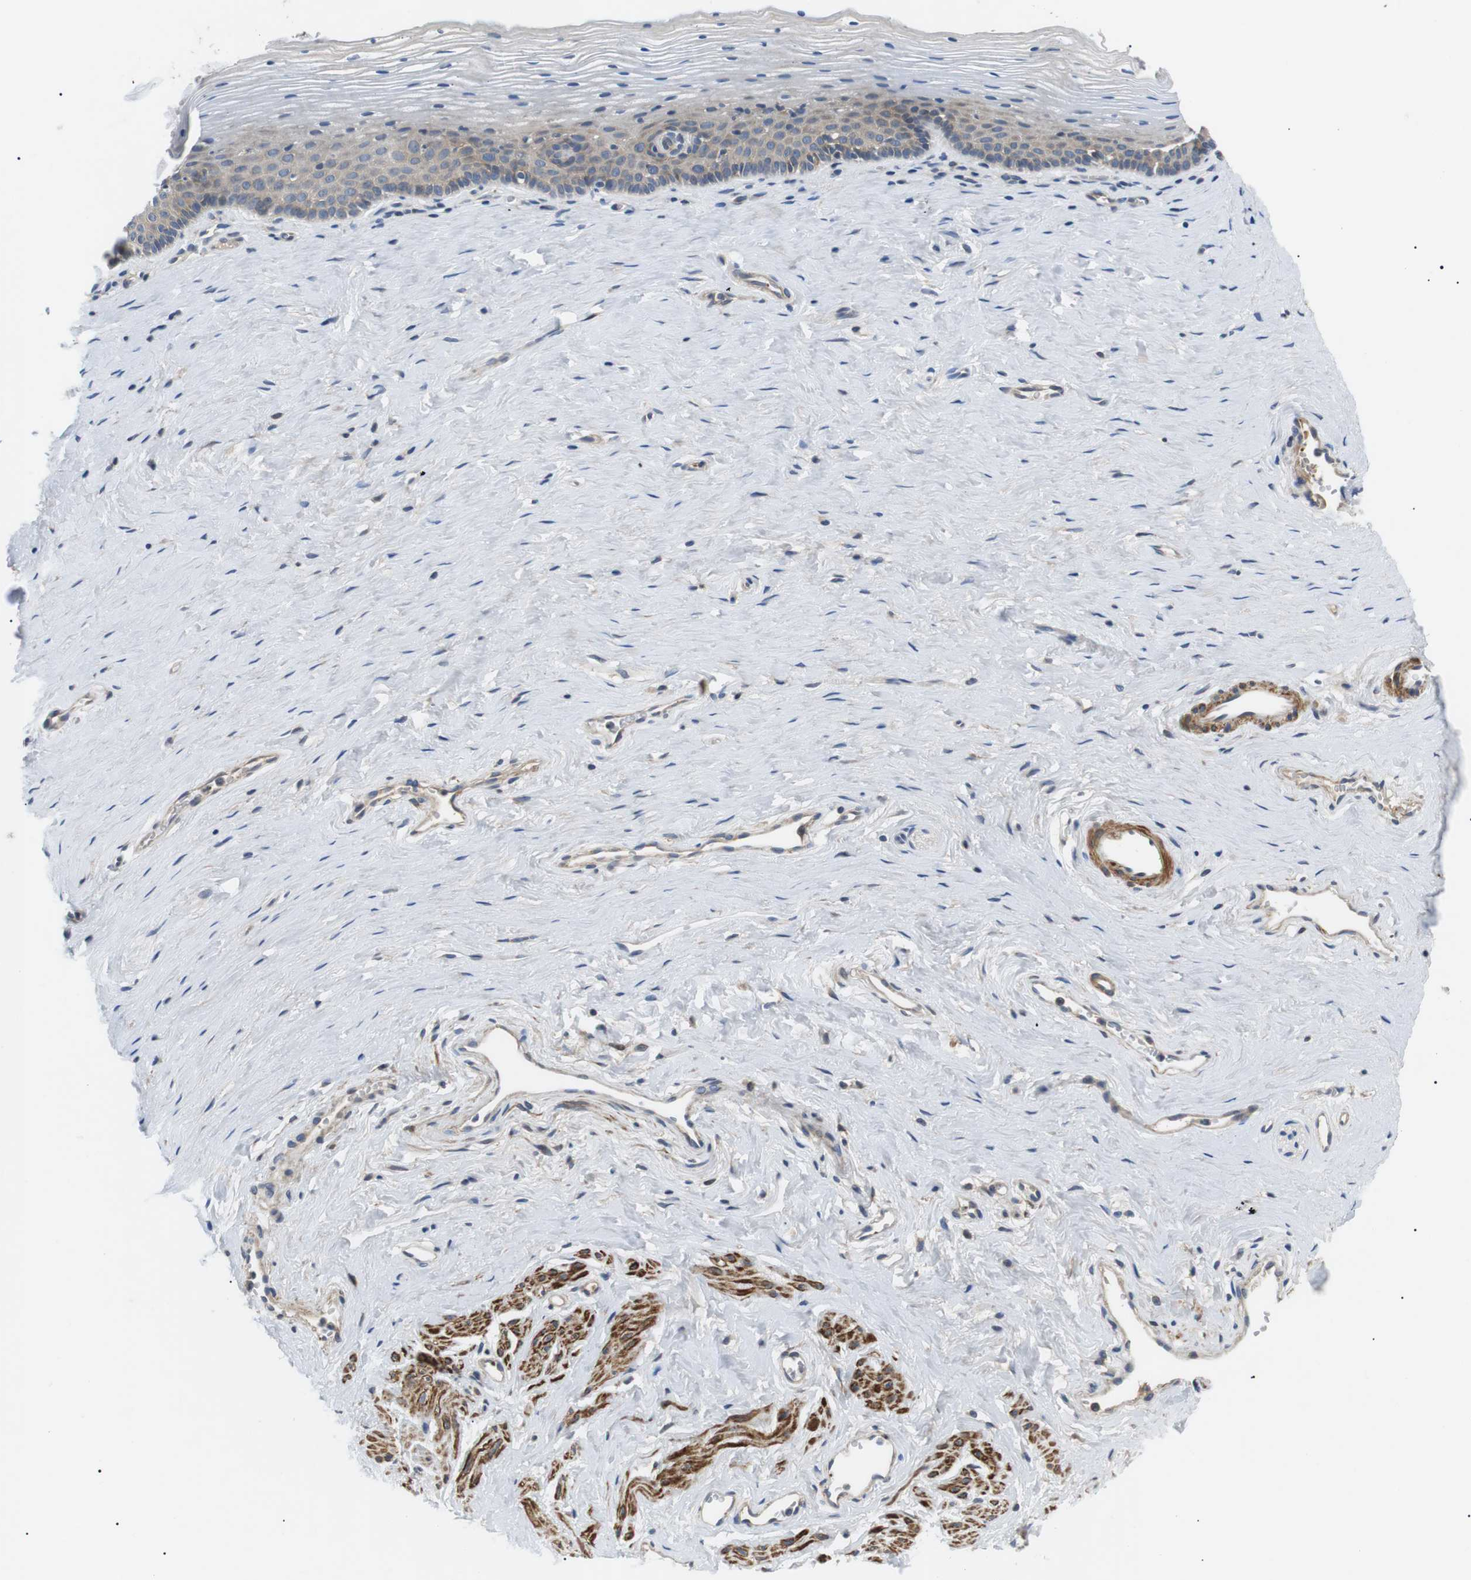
{"staining": {"intensity": "weak", "quantity": "<25%", "location": "cytoplasmic/membranous"}, "tissue": "vagina", "cell_type": "Squamous epithelial cells", "image_type": "normal", "snomed": [{"axis": "morphology", "description": "Normal tissue, NOS"}, {"axis": "topography", "description": "Vagina"}], "caption": "Vagina stained for a protein using immunohistochemistry demonstrates no expression squamous epithelial cells.", "gene": "DIPK1A", "patient": {"sex": "female", "age": 32}}